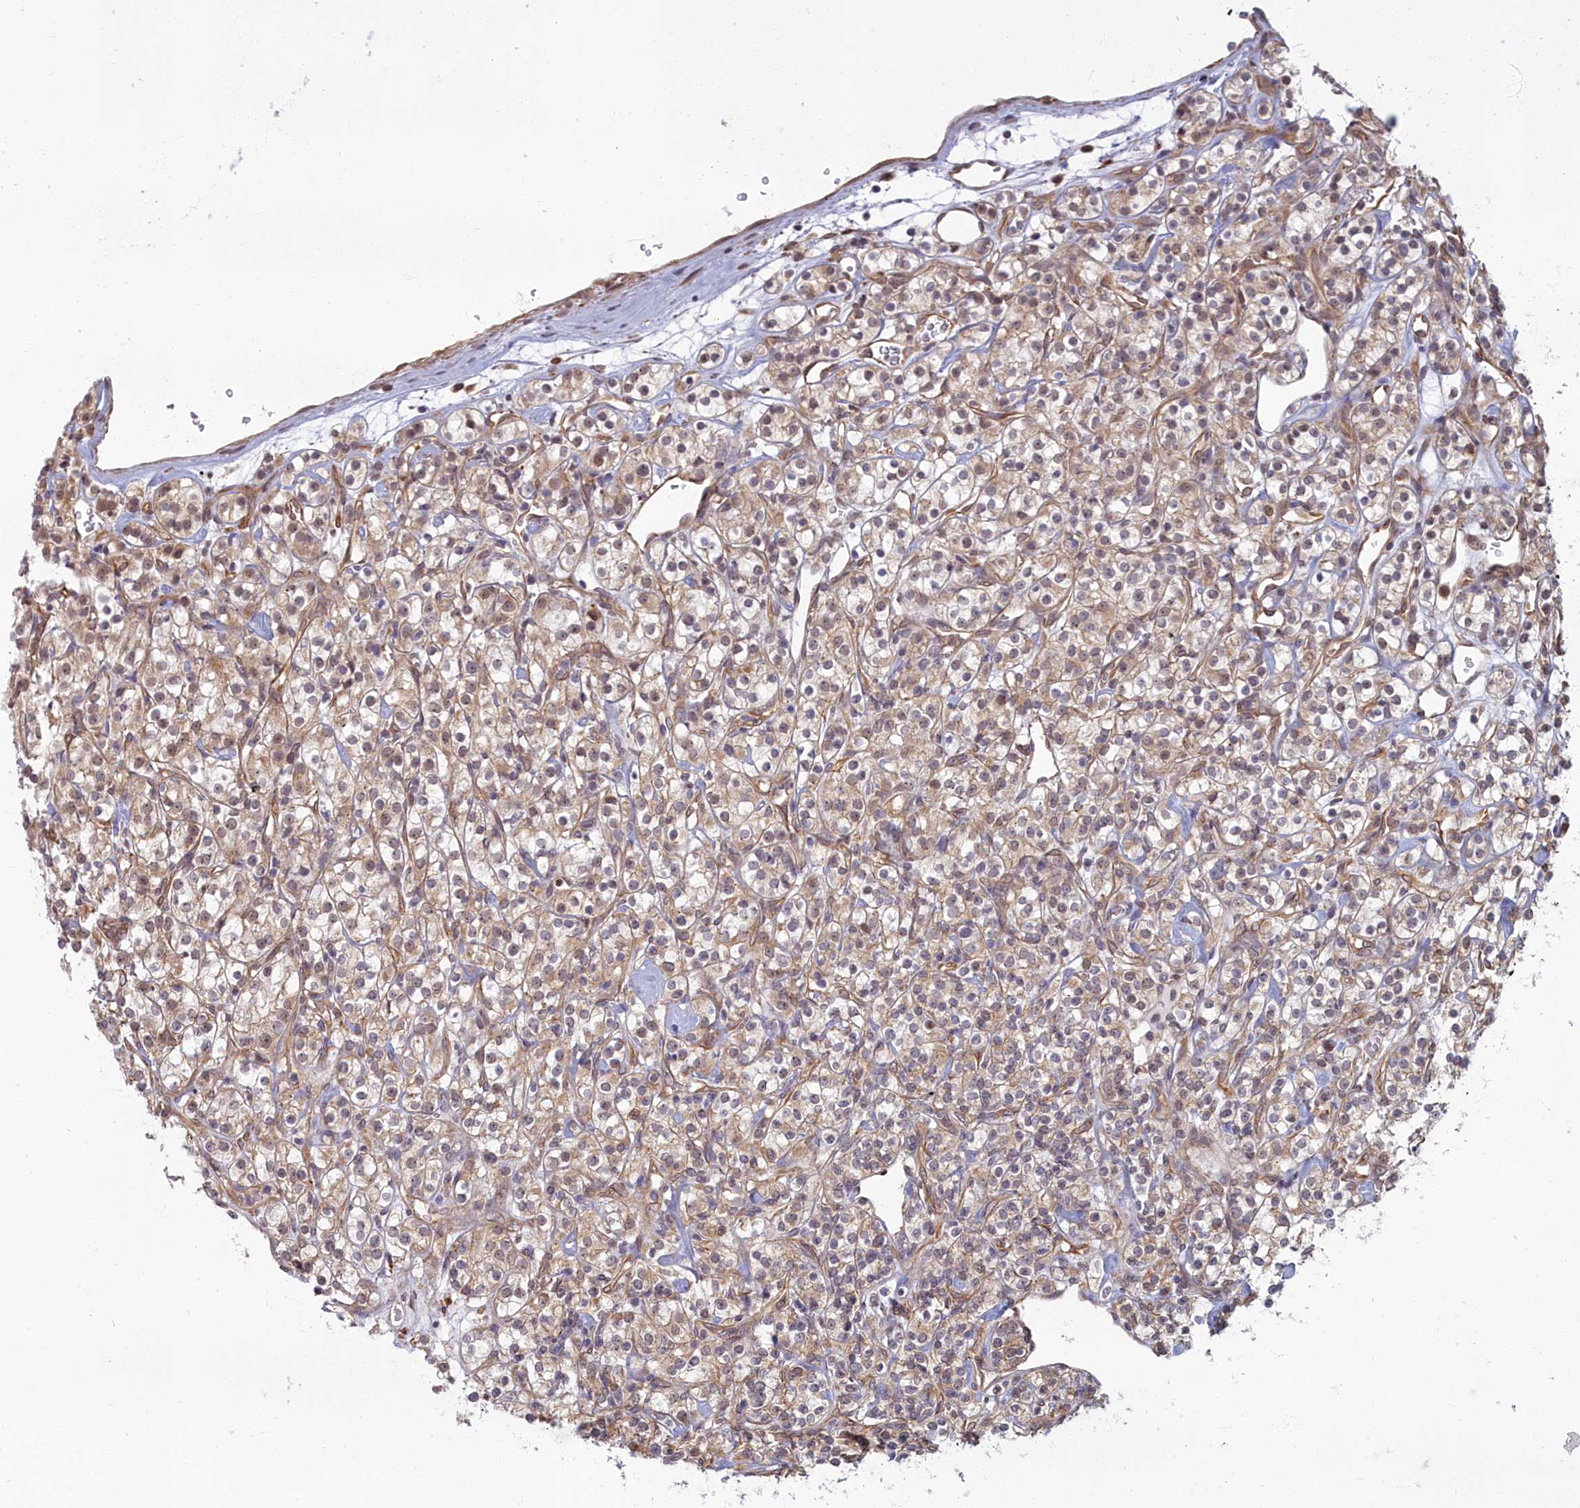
{"staining": {"intensity": "weak", "quantity": ">75%", "location": "cytoplasmic/membranous"}, "tissue": "renal cancer", "cell_type": "Tumor cells", "image_type": "cancer", "snomed": [{"axis": "morphology", "description": "Adenocarcinoma, NOS"}, {"axis": "topography", "description": "Kidney"}], "caption": "A micrograph of adenocarcinoma (renal) stained for a protein exhibits weak cytoplasmic/membranous brown staining in tumor cells. (IHC, brightfield microscopy, high magnification).", "gene": "MAK16", "patient": {"sex": "male", "age": 77}}